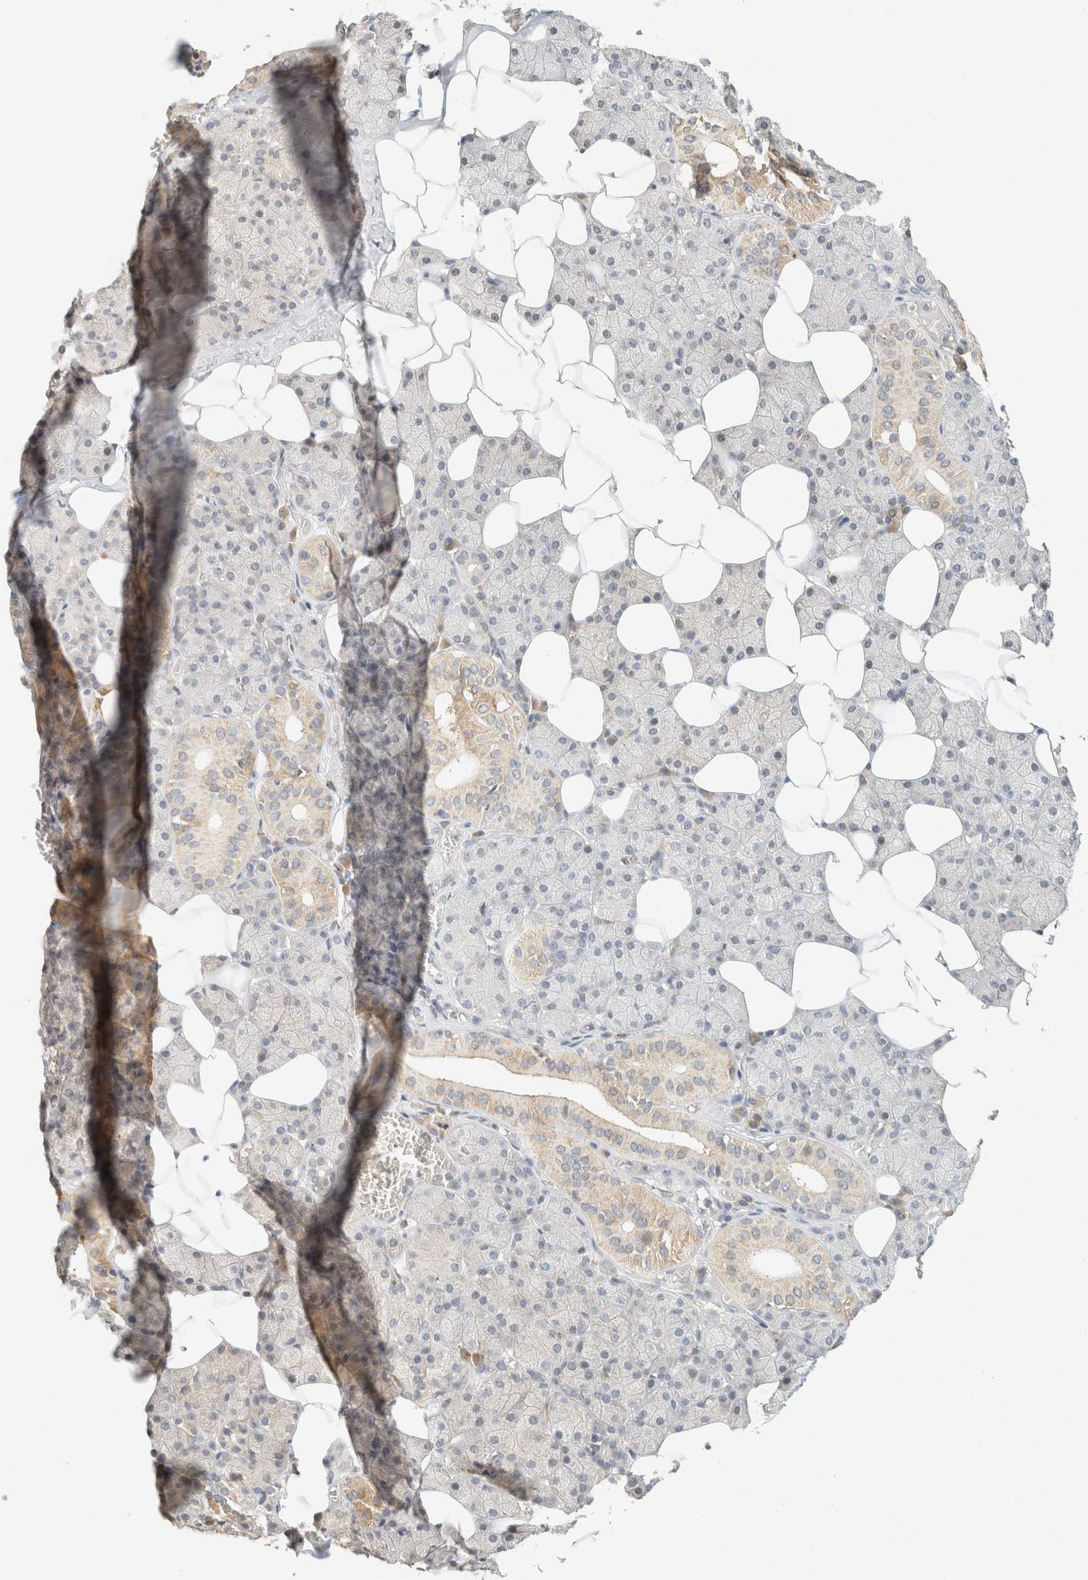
{"staining": {"intensity": "moderate", "quantity": "<25%", "location": "cytoplasmic/membranous"}, "tissue": "salivary gland", "cell_type": "Glandular cells", "image_type": "normal", "snomed": [{"axis": "morphology", "description": "Normal tissue, NOS"}, {"axis": "topography", "description": "Salivary gland"}], "caption": "There is low levels of moderate cytoplasmic/membranous staining in glandular cells of normal salivary gland, as demonstrated by immunohistochemical staining (brown color).", "gene": "TACC1", "patient": {"sex": "female", "age": 33}}